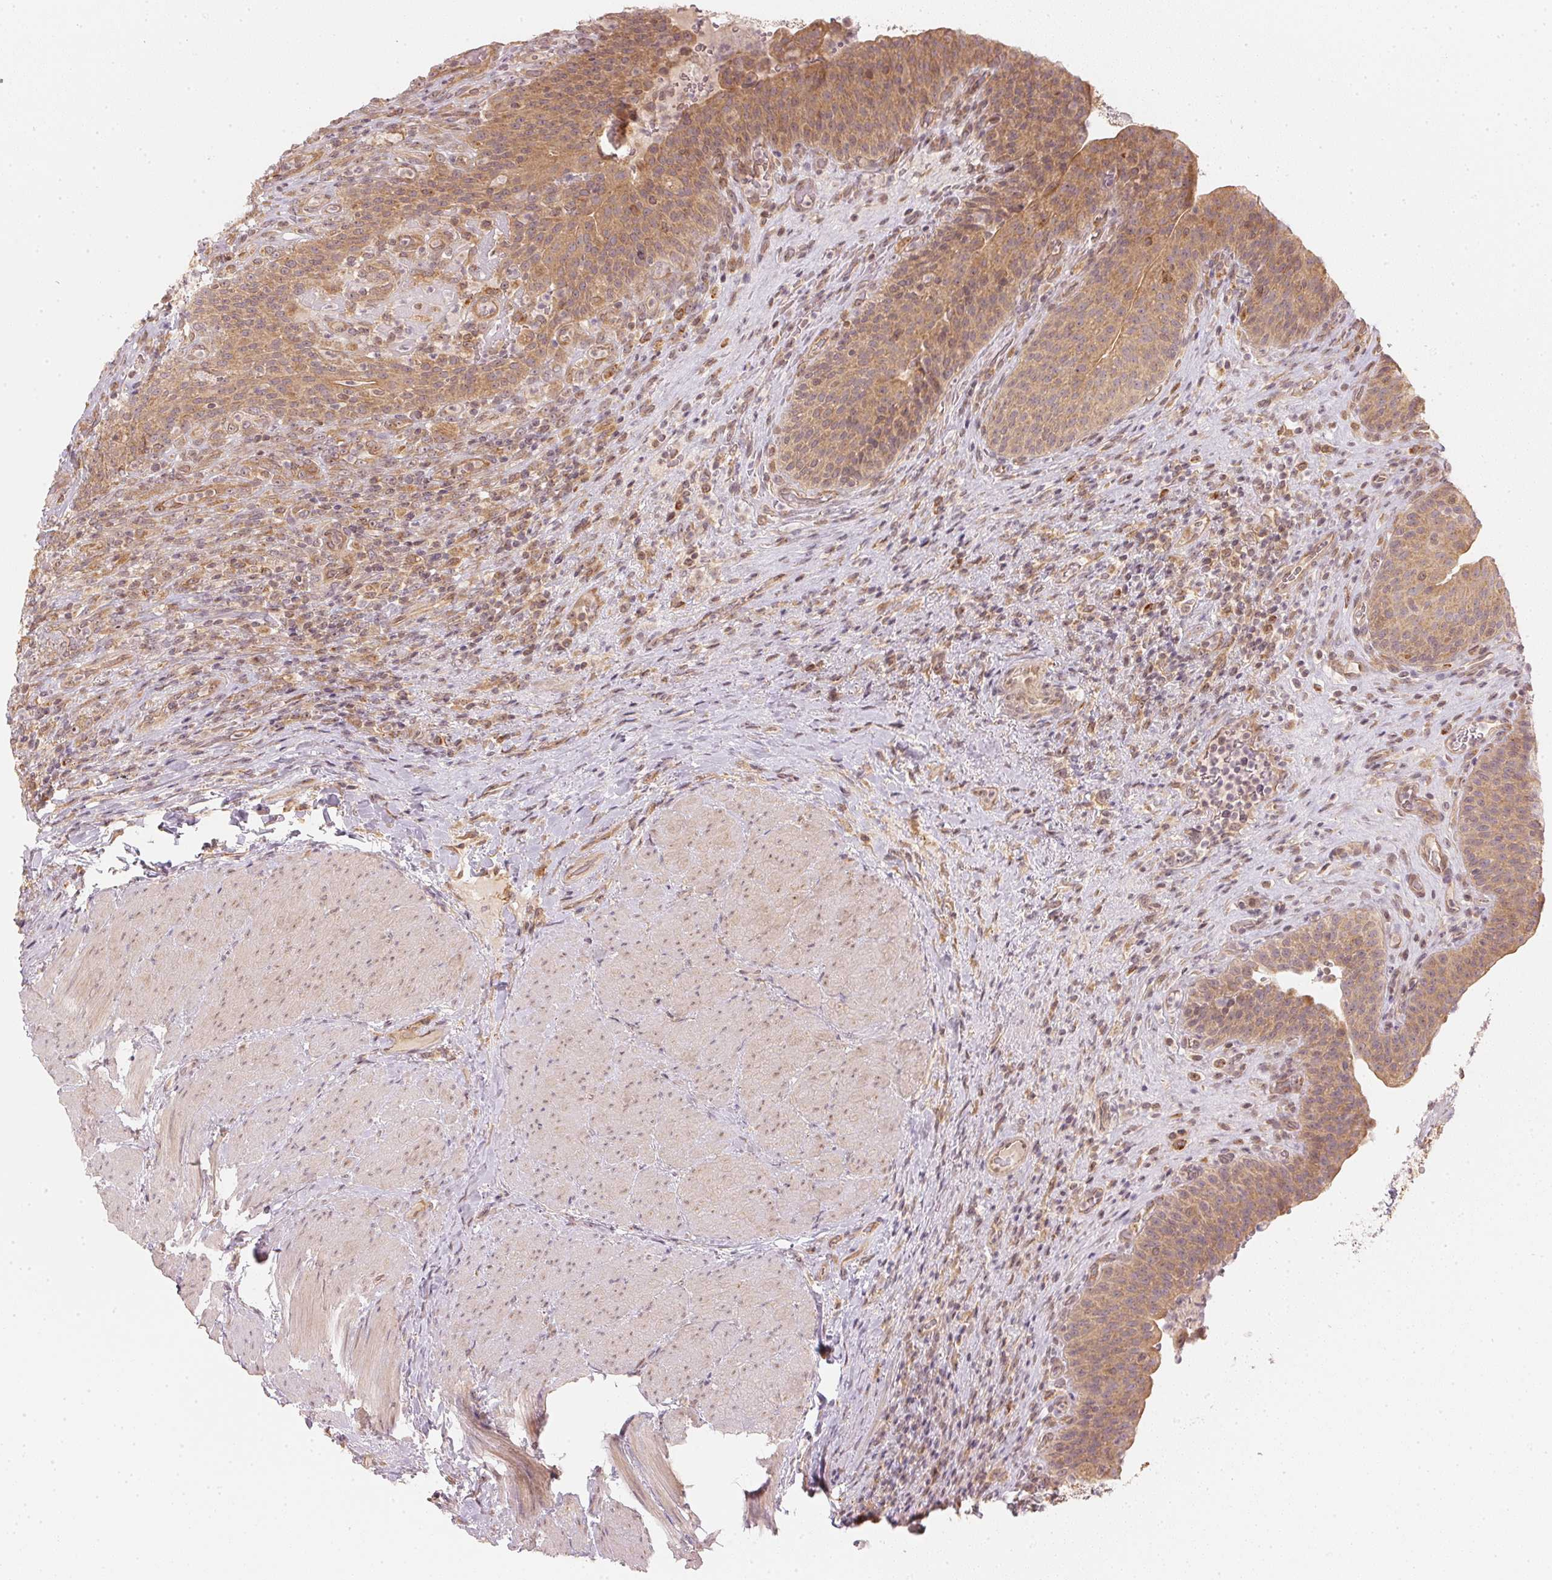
{"staining": {"intensity": "moderate", "quantity": ">75%", "location": "cytoplasmic/membranous"}, "tissue": "urinary bladder", "cell_type": "Urothelial cells", "image_type": "normal", "snomed": [{"axis": "morphology", "description": "Normal tissue, NOS"}, {"axis": "topography", "description": "Urinary bladder"}, {"axis": "topography", "description": "Peripheral nerve tissue"}], "caption": "Immunohistochemical staining of unremarkable urinary bladder shows moderate cytoplasmic/membranous protein positivity in about >75% of urothelial cells.", "gene": "WDR54", "patient": {"sex": "male", "age": 66}}